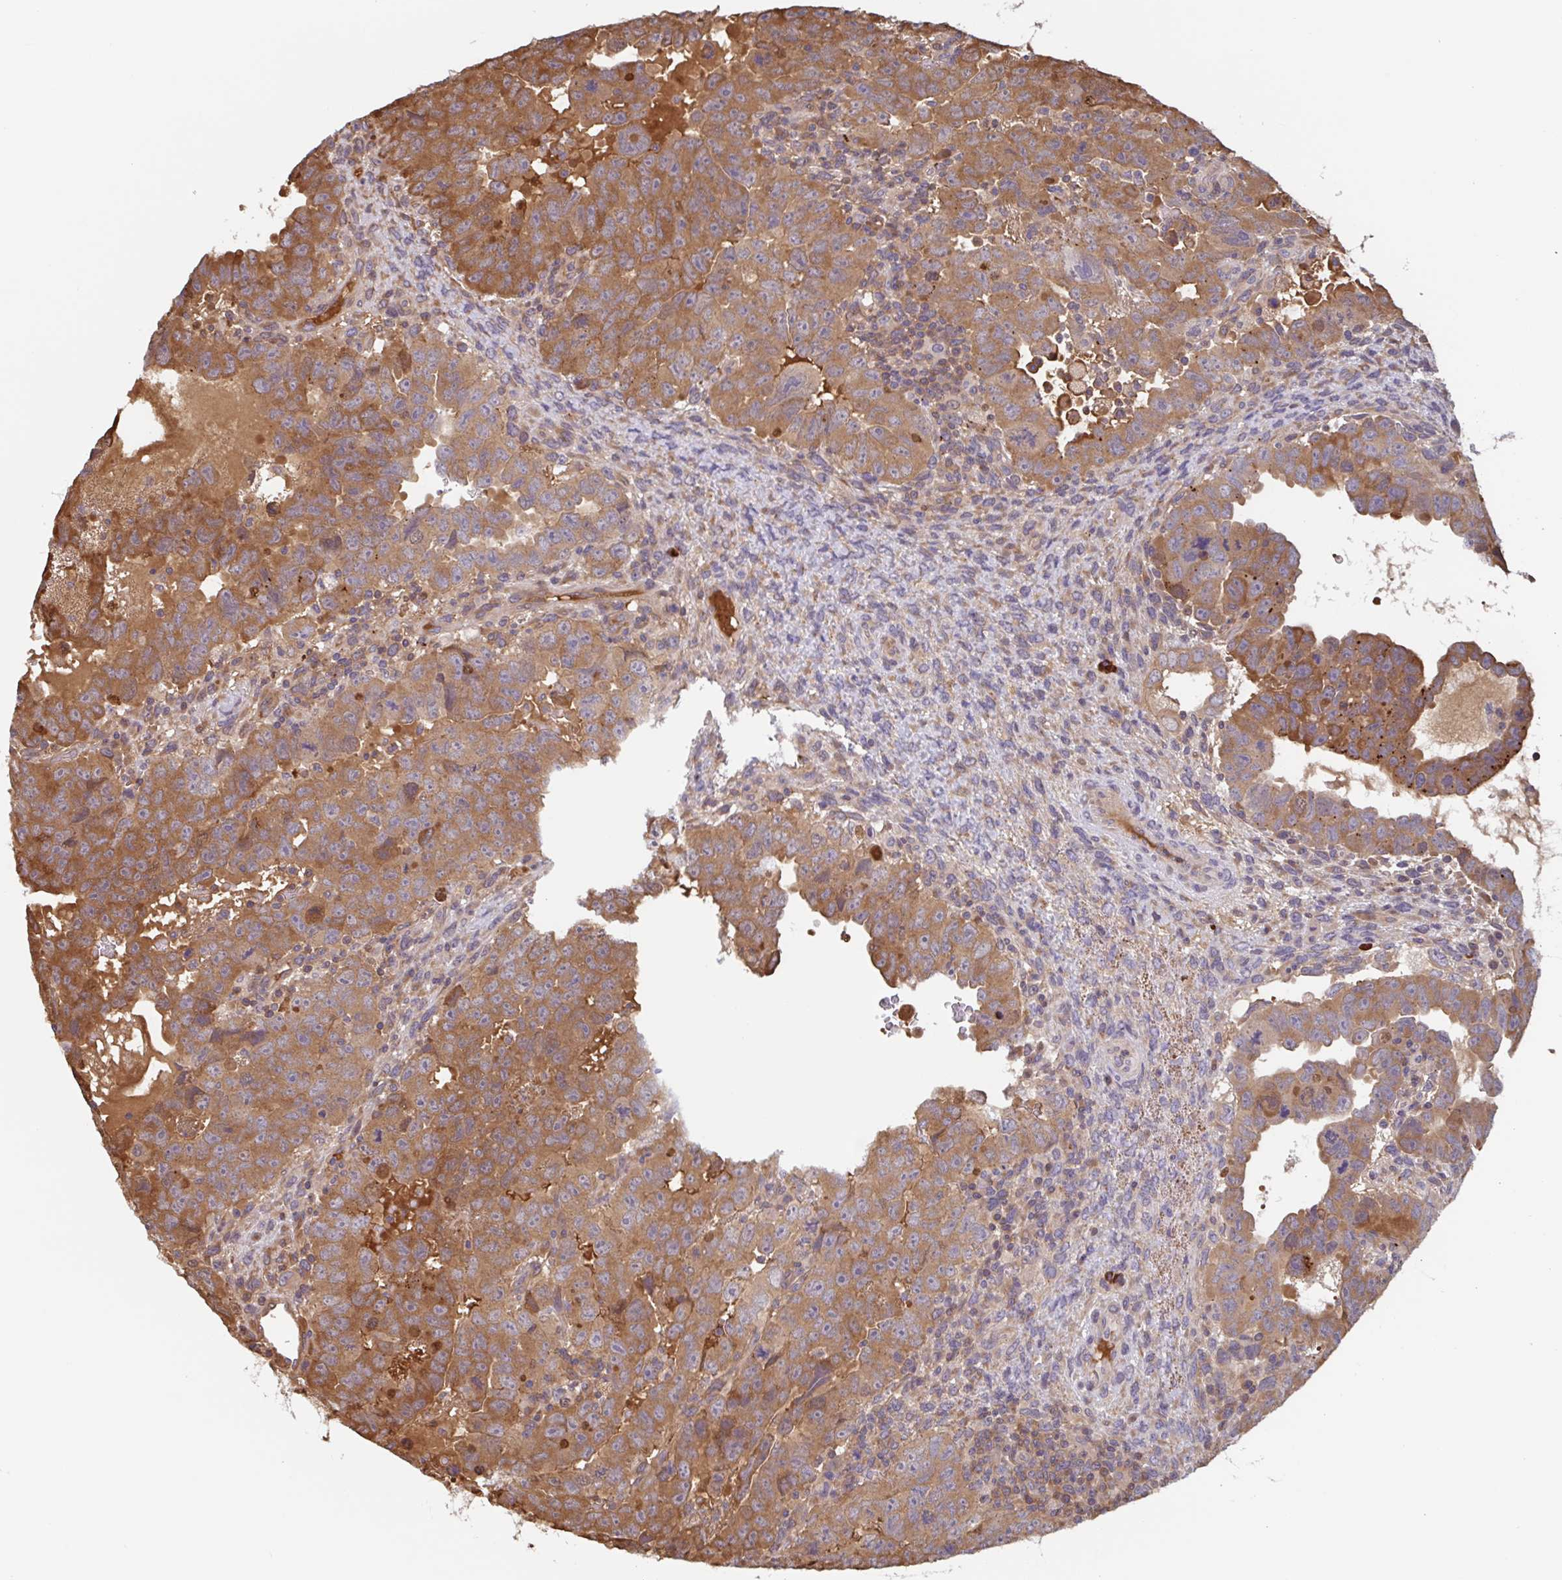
{"staining": {"intensity": "moderate", "quantity": ">75%", "location": "cytoplasmic/membranous"}, "tissue": "testis cancer", "cell_type": "Tumor cells", "image_type": "cancer", "snomed": [{"axis": "morphology", "description": "Carcinoma, Embryonal, NOS"}, {"axis": "topography", "description": "Testis"}], "caption": "Protein analysis of embryonal carcinoma (testis) tissue displays moderate cytoplasmic/membranous positivity in about >75% of tumor cells. (DAB (3,3'-diaminobenzidine) IHC with brightfield microscopy, high magnification).", "gene": "OTOP2", "patient": {"sex": "male", "age": 24}}